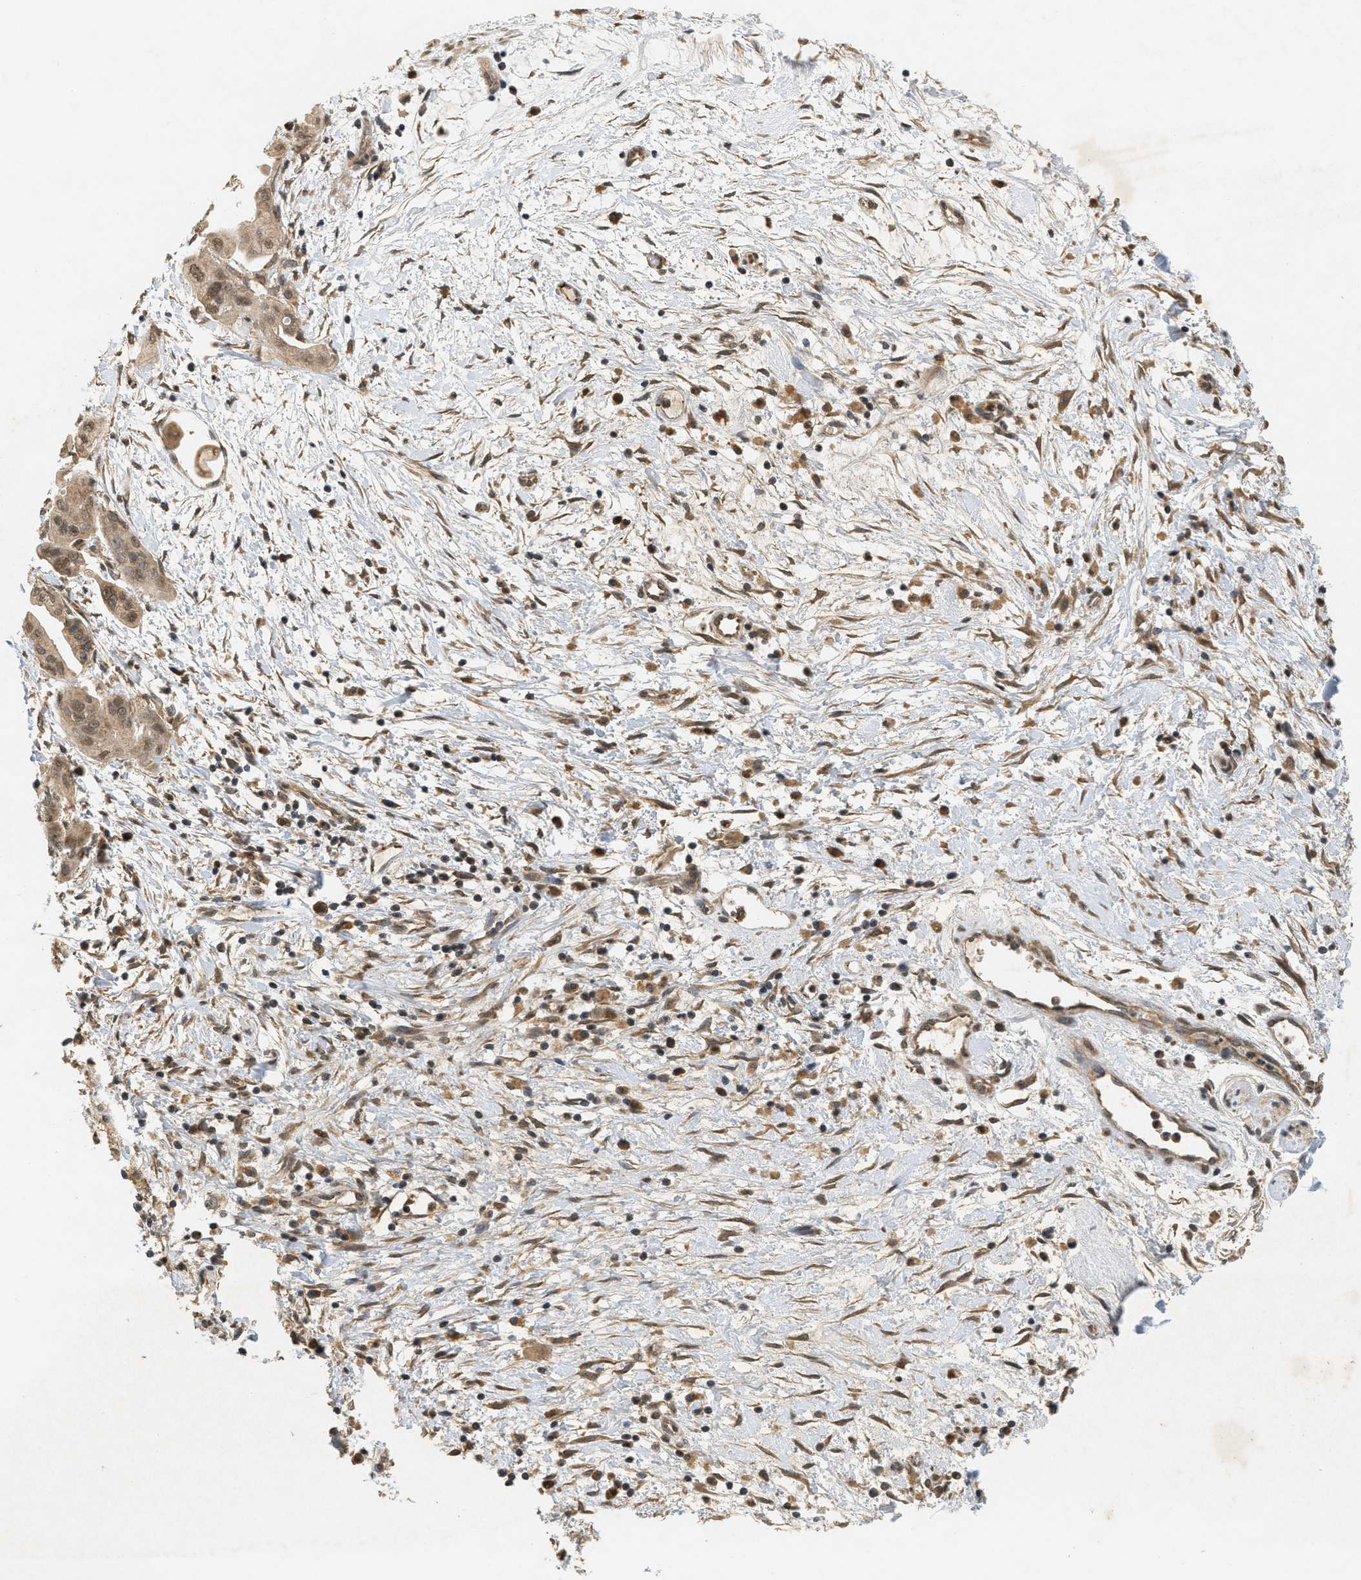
{"staining": {"intensity": "moderate", "quantity": ">75%", "location": "cytoplasmic/membranous,nuclear"}, "tissue": "pancreatic cancer", "cell_type": "Tumor cells", "image_type": "cancer", "snomed": [{"axis": "morphology", "description": "Adenocarcinoma, NOS"}, {"axis": "topography", "description": "Pancreas"}], "caption": "Adenocarcinoma (pancreatic) stained with IHC demonstrates moderate cytoplasmic/membranous and nuclear positivity in about >75% of tumor cells.", "gene": "PRKD1", "patient": {"sex": "female", "age": 75}}